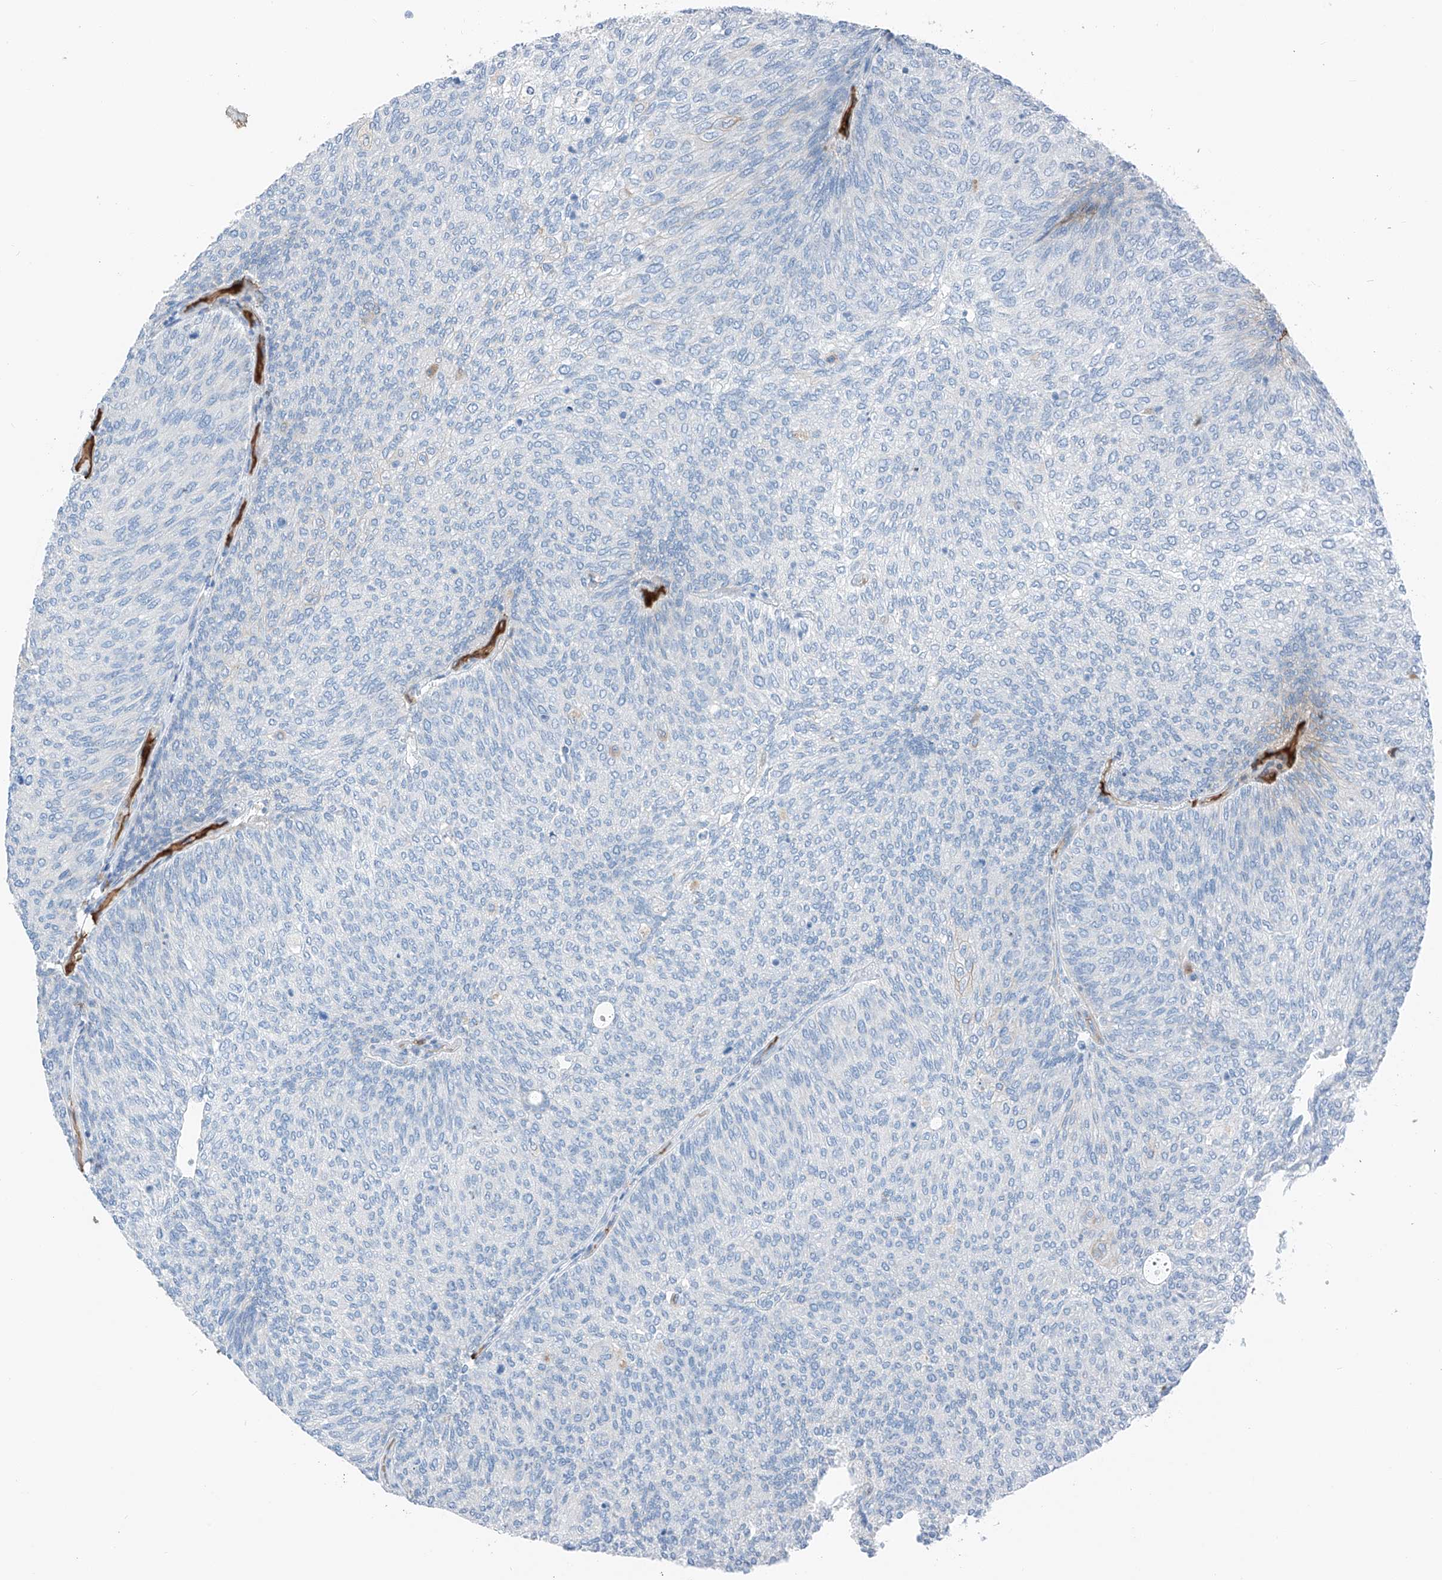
{"staining": {"intensity": "negative", "quantity": "none", "location": "none"}, "tissue": "urothelial cancer", "cell_type": "Tumor cells", "image_type": "cancer", "snomed": [{"axis": "morphology", "description": "Urothelial carcinoma, Low grade"}, {"axis": "topography", "description": "Urinary bladder"}], "caption": "Immunohistochemical staining of human low-grade urothelial carcinoma exhibits no significant staining in tumor cells. (Stains: DAB immunohistochemistry (IHC) with hematoxylin counter stain, Microscopy: brightfield microscopy at high magnification).", "gene": "PRSS23", "patient": {"sex": "female", "age": 79}}